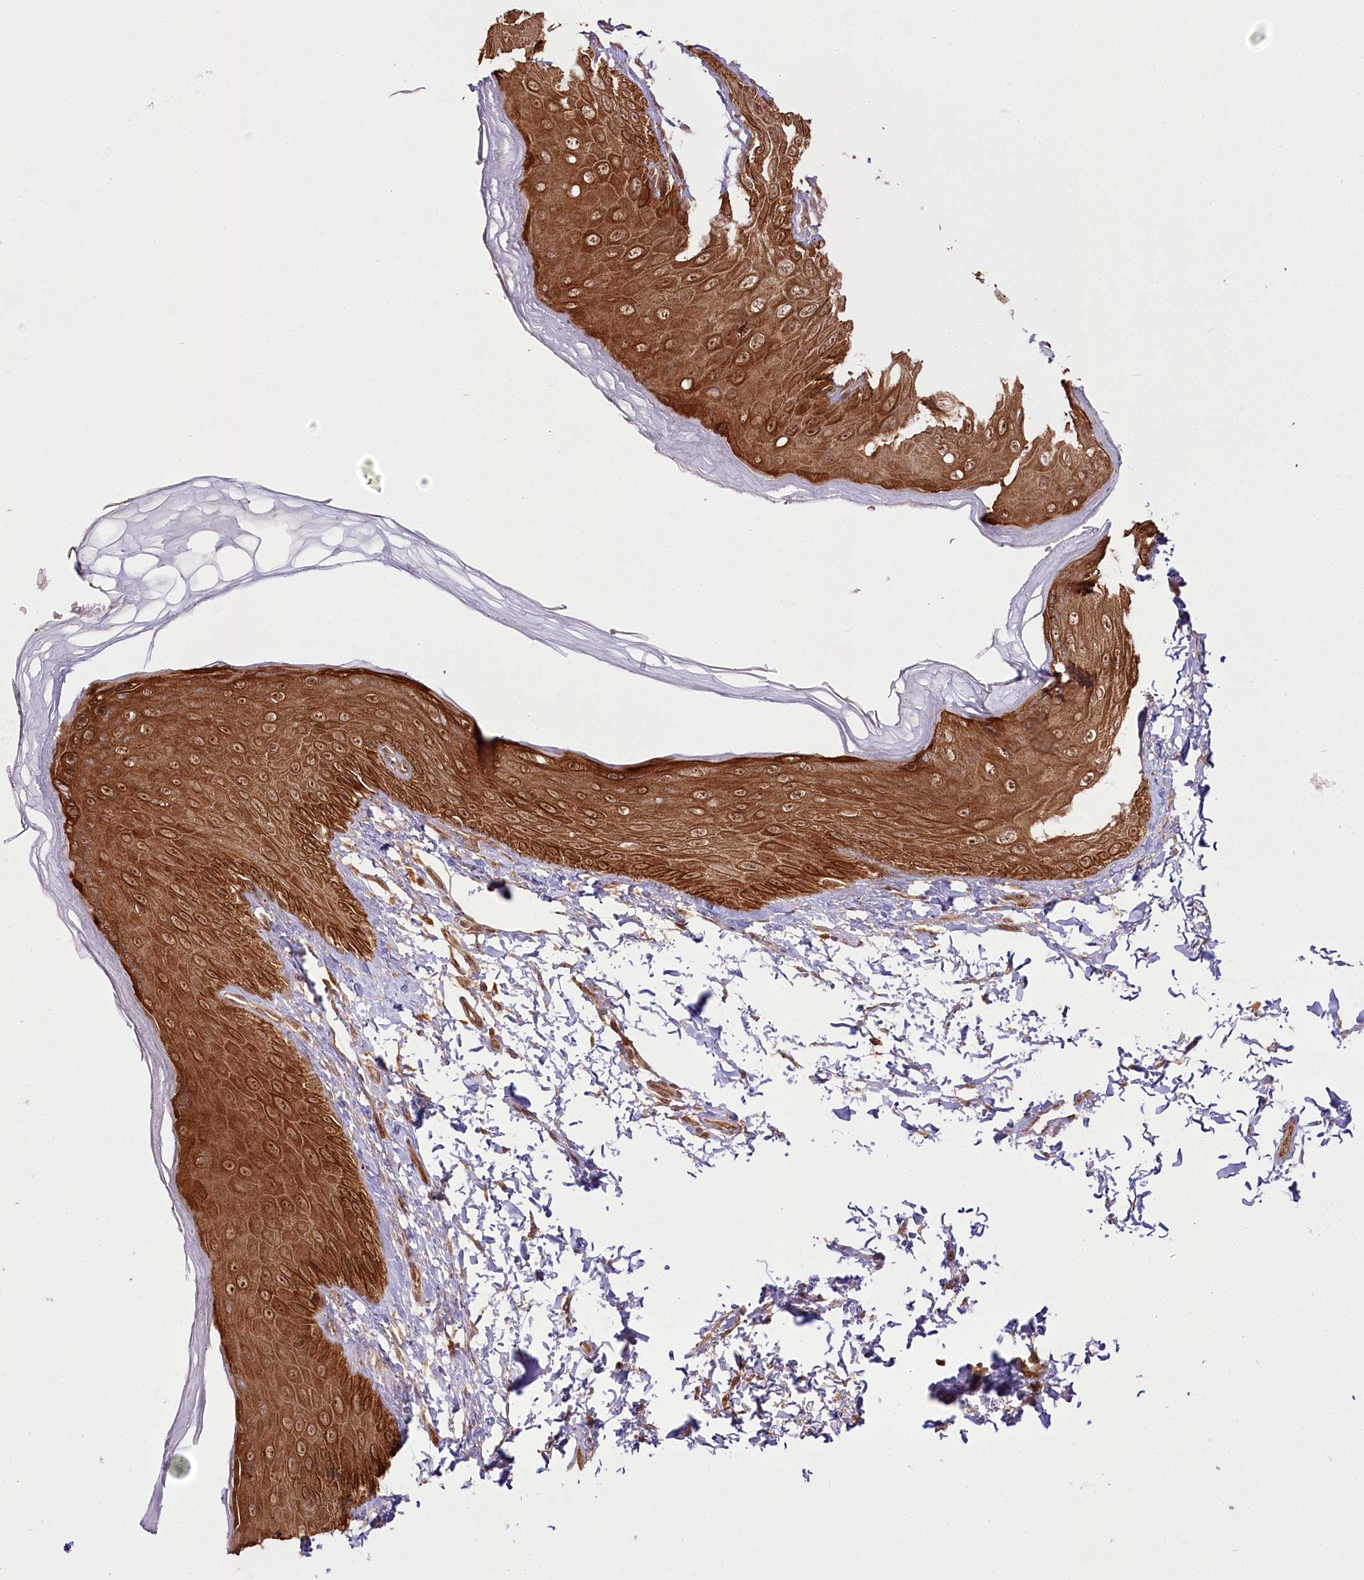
{"staining": {"intensity": "strong", "quantity": ">75%", "location": "cytoplasmic/membranous,nuclear"}, "tissue": "skin", "cell_type": "Epidermal cells", "image_type": "normal", "snomed": [{"axis": "morphology", "description": "Normal tissue, NOS"}, {"axis": "topography", "description": "Anal"}], "caption": "The histopathology image reveals a brown stain indicating the presence of a protein in the cytoplasmic/membranous,nuclear of epidermal cells in skin.", "gene": "R3HDM2", "patient": {"sex": "male", "age": 44}}